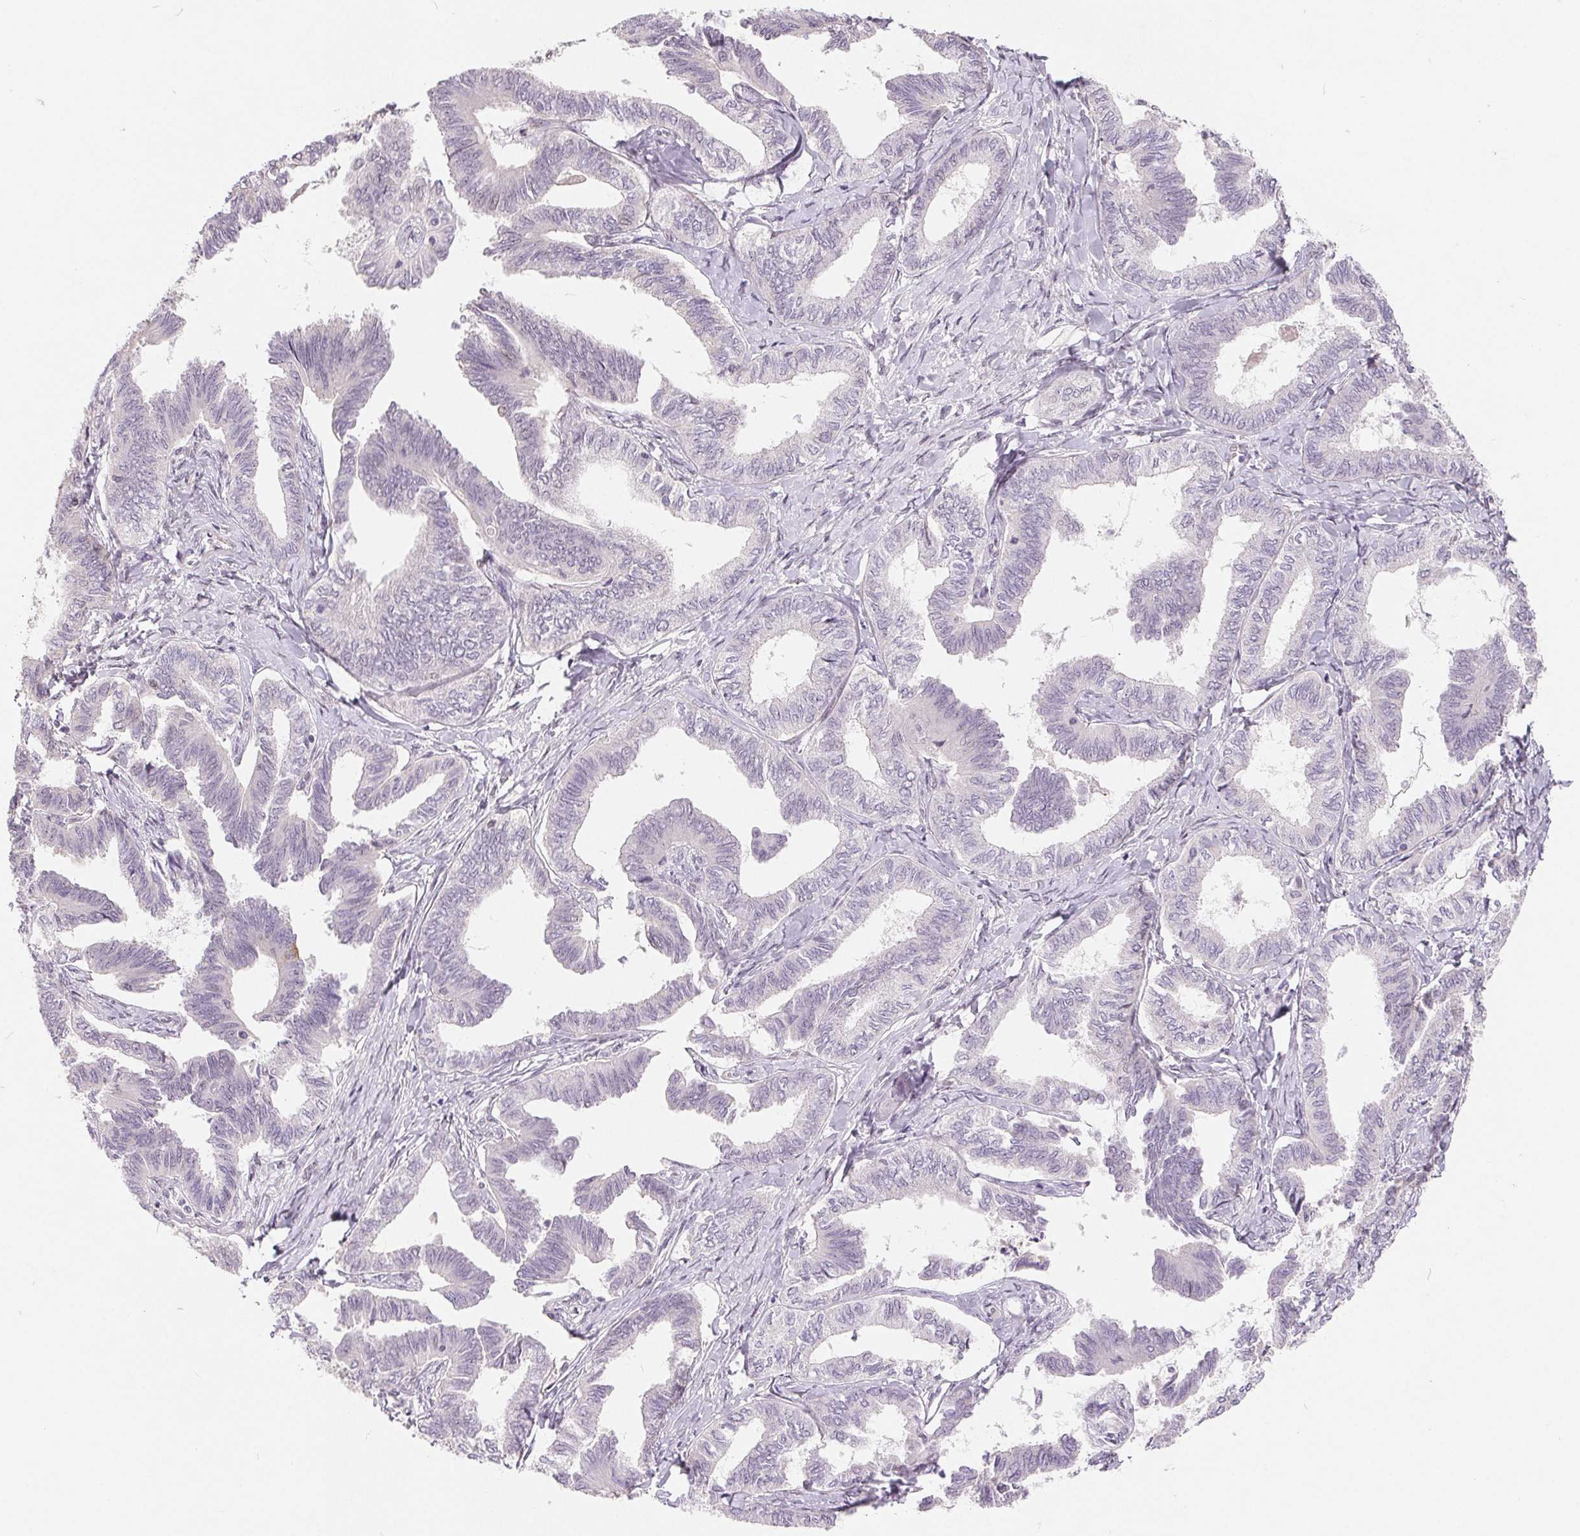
{"staining": {"intensity": "negative", "quantity": "none", "location": "none"}, "tissue": "ovarian cancer", "cell_type": "Tumor cells", "image_type": "cancer", "snomed": [{"axis": "morphology", "description": "Carcinoma, endometroid"}, {"axis": "topography", "description": "Ovary"}], "caption": "Immunohistochemistry (IHC) micrograph of neoplastic tissue: endometroid carcinoma (ovarian) stained with DAB (3,3'-diaminobenzidine) shows no significant protein staining in tumor cells. The staining is performed using DAB (3,3'-diaminobenzidine) brown chromogen with nuclei counter-stained in using hematoxylin.", "gene": "NRG2", "patient": {"sex": "female", "age": 70}}